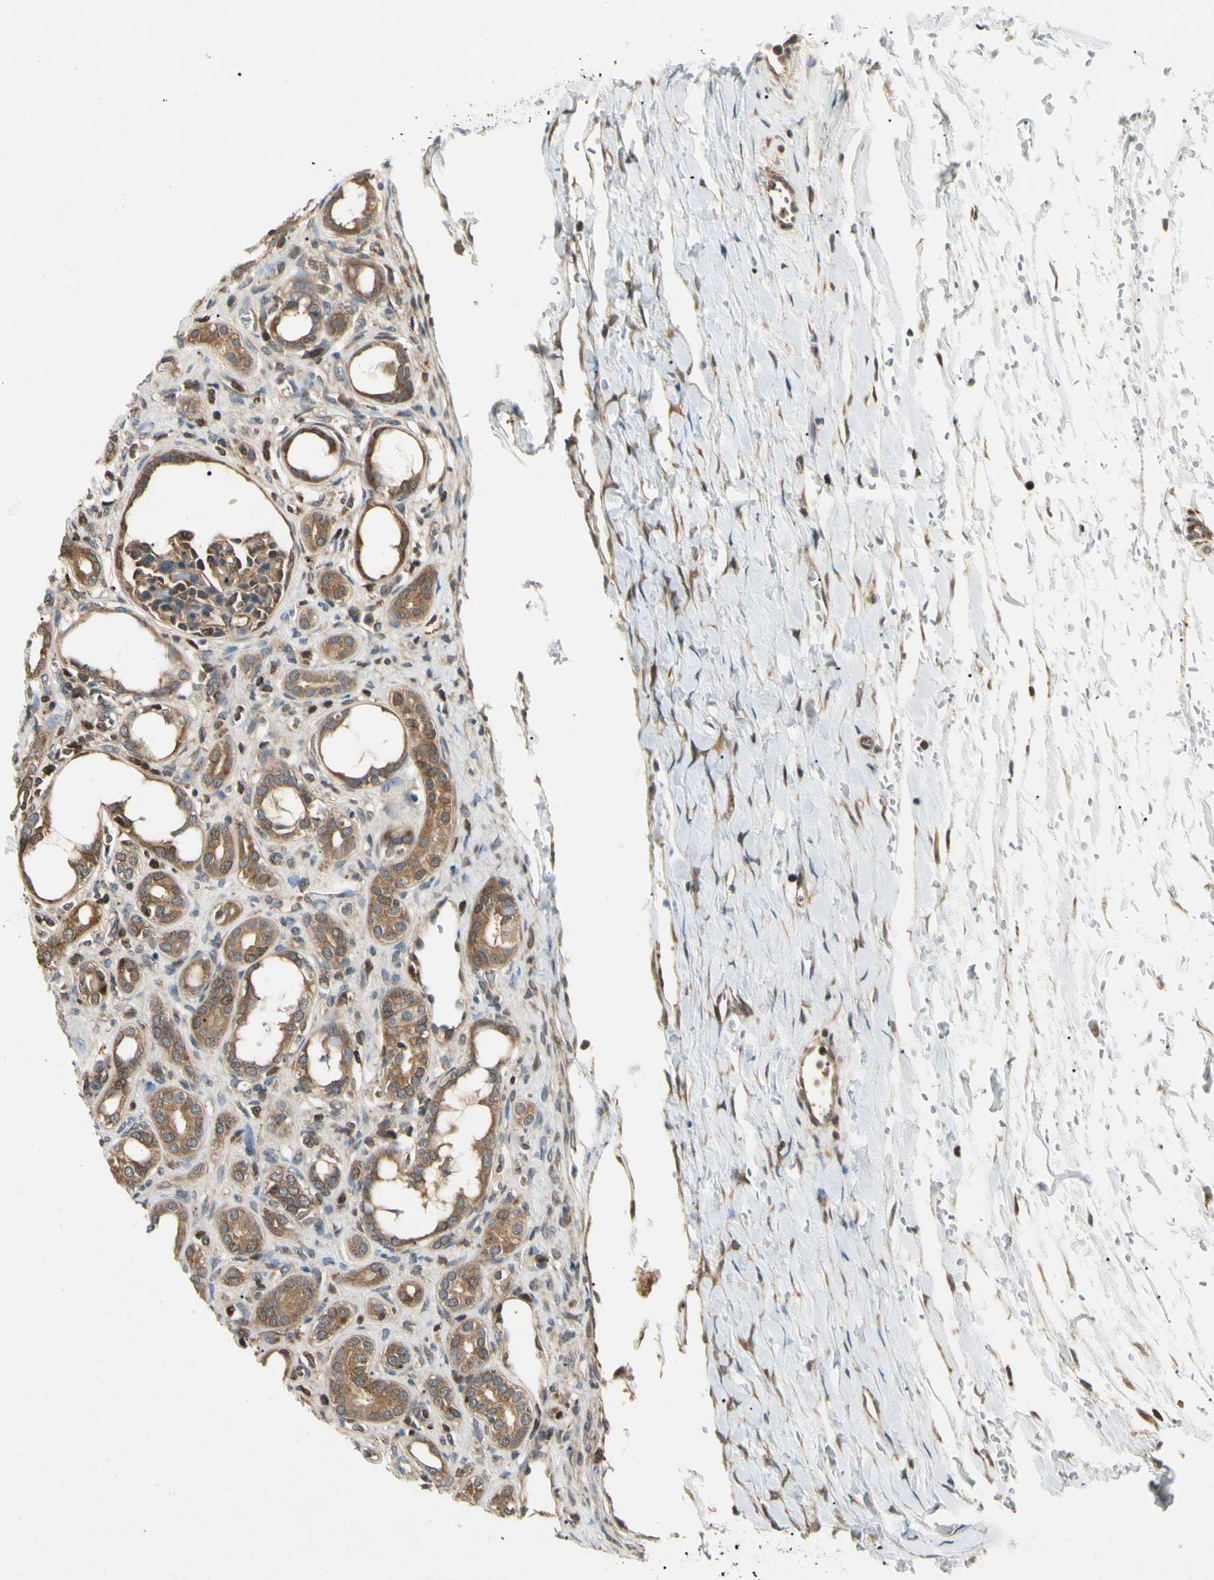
{"staining": {"intensity": "moderate", "quantity": "<25%", "location": "cytoplasmic/membranous"}, "tissue": "kidney", "cell_type": "Cells in glomeruli", "image_type": "normal", "snomed": [{"axis": "morphology", "description": "Normal tissue, NOS"}, {"axis": "topography", "description": "Kidney"}], "caption": "IHC image of unremarkable kidney: kidney stained using immunohistochemistry reveals low levels of moderate protein expression localized specifically in the cytoplasmic/membranous of cells in glomeruli, appearing as a cytoplasmic/membranous brown color.", "gene": "YWHAB", "patient": {"sex": "male", "age": 7}}